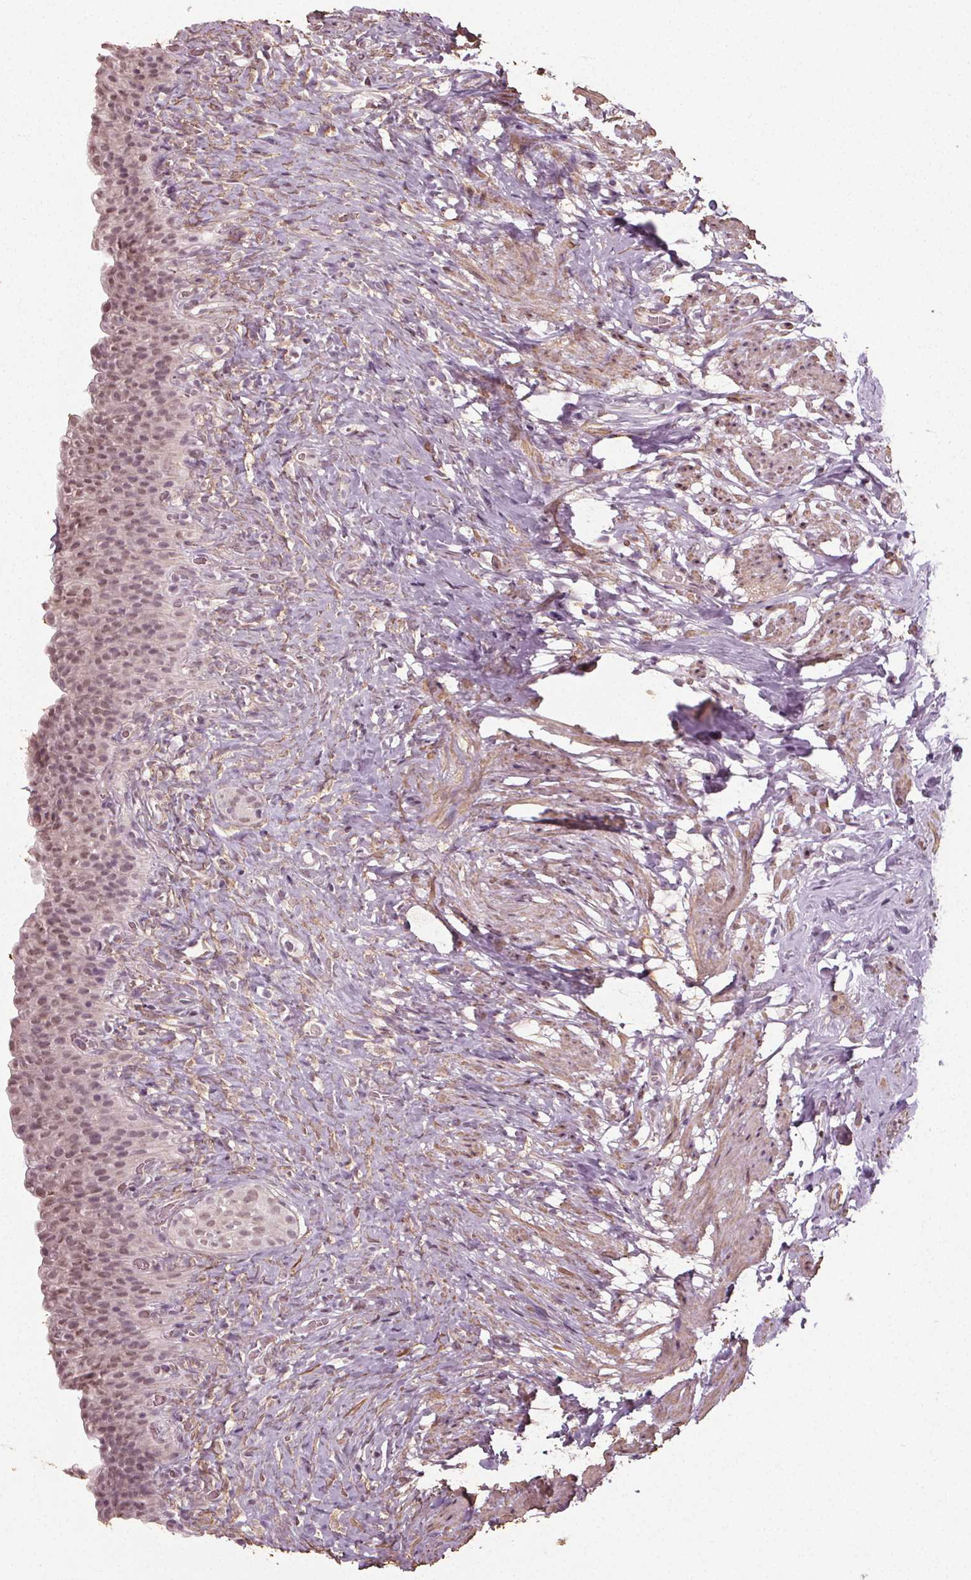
{"staining": {"intensity": "weak", "quantity": "<25%", "location": "nuclear"}, "tissue": "urinary bladder", "cell_type": "Urothelial cells", "image_type": "normal", "snomed": [{"axis": "morphology", "description": "Normal tissue, NOS"}, {"axis": "topography", "description": "Urinary bladder"}, {"axis": "topography", "description": "Prostate"}], "caption": "A high-resolution image shows immunohistochemistry staining of unremarkable urinary bladder, which demonstrates no significant positivity in urothelial cells.", "gene": "PKP1", "patient": {"sex": "male", "age": 76}}